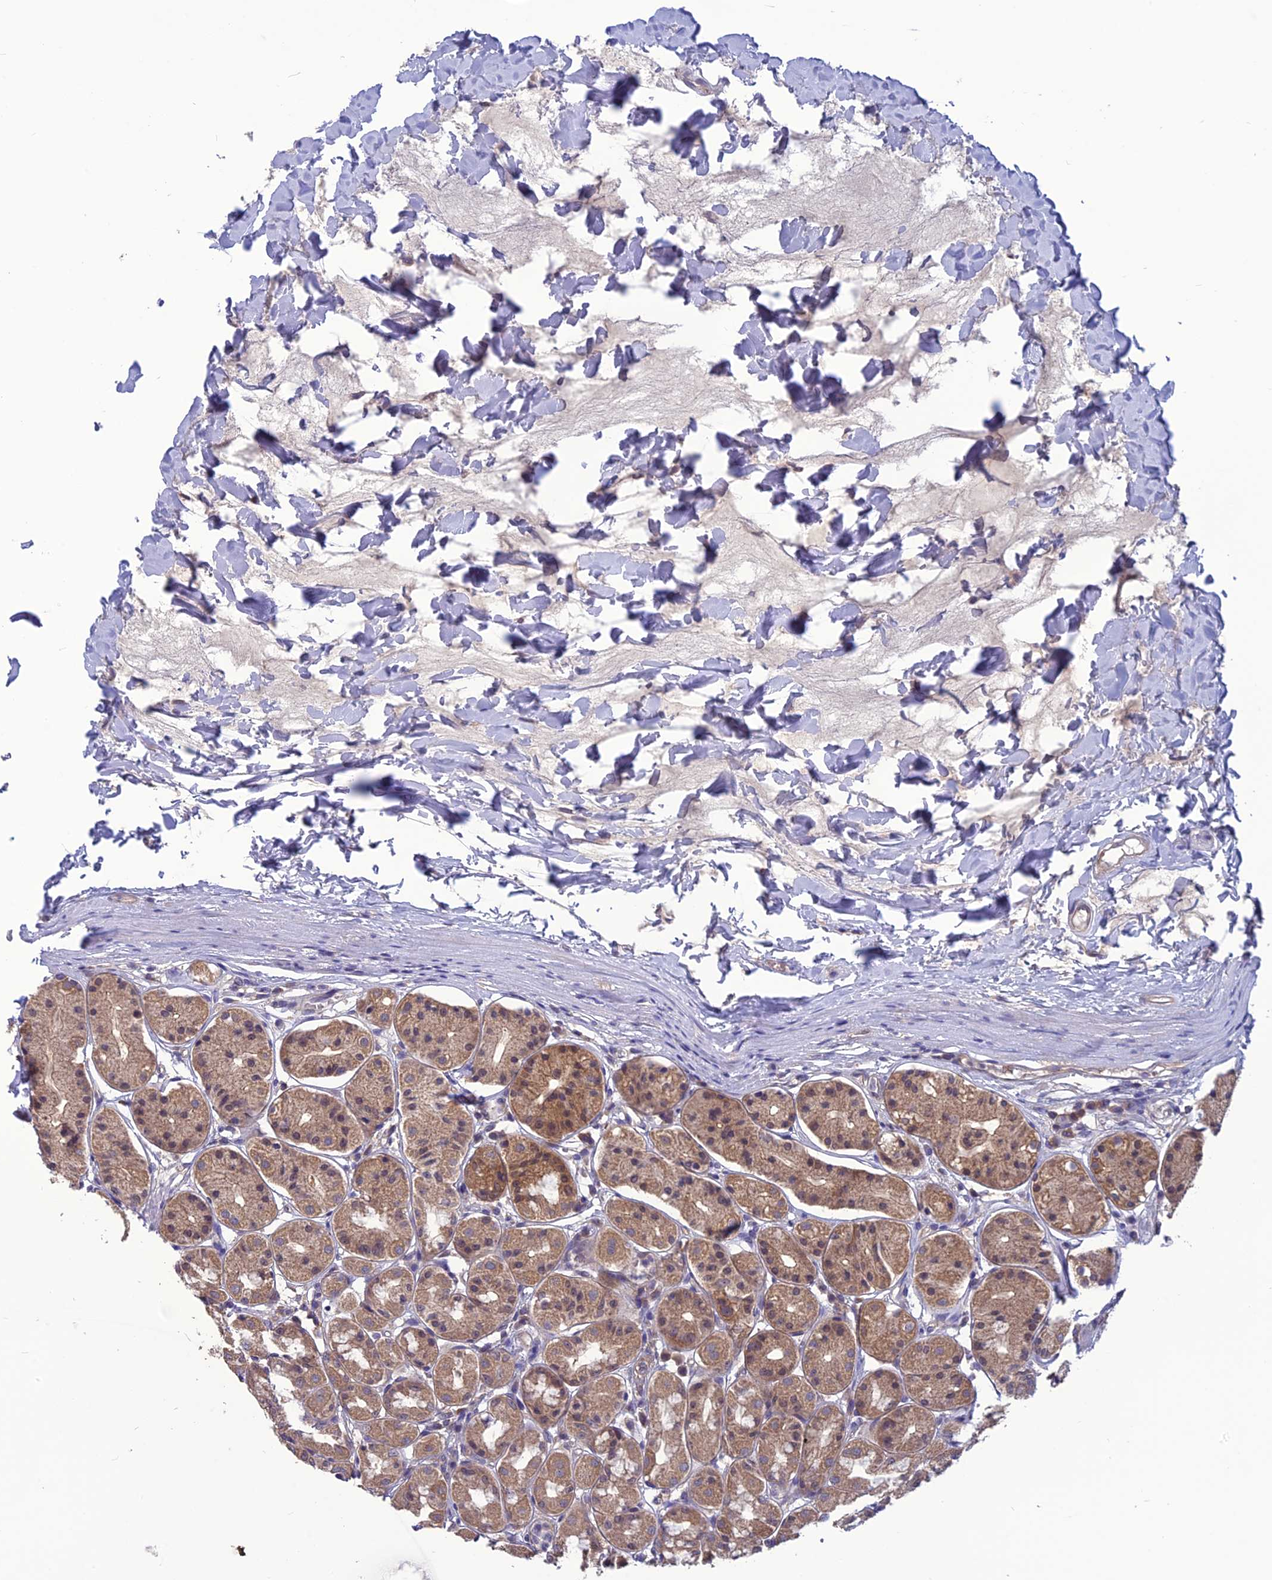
{"staining": {"intensity": "moderate", "quantity": "25%-75%", "location": "cytoplasmic/membranous"}, "tissue": "stomach", "cell_type": "Glandular cells", "image_type": "normal", "snomed": [{"axis": "morphology", "description": "Normal tissue, NOS"}, {"axis": "topography", "description": "Stomach"}, {"axis": "topography", "description": "Stomach, lower"}], "caption": "Moderate cytoplasmic/membranous positivity for a protein is appreciated in approximately 25%-75% of glandular cells of benign stomach using IHC.", "gene": "PSMF1", "patient": {"sex": "female", "age": 56}}